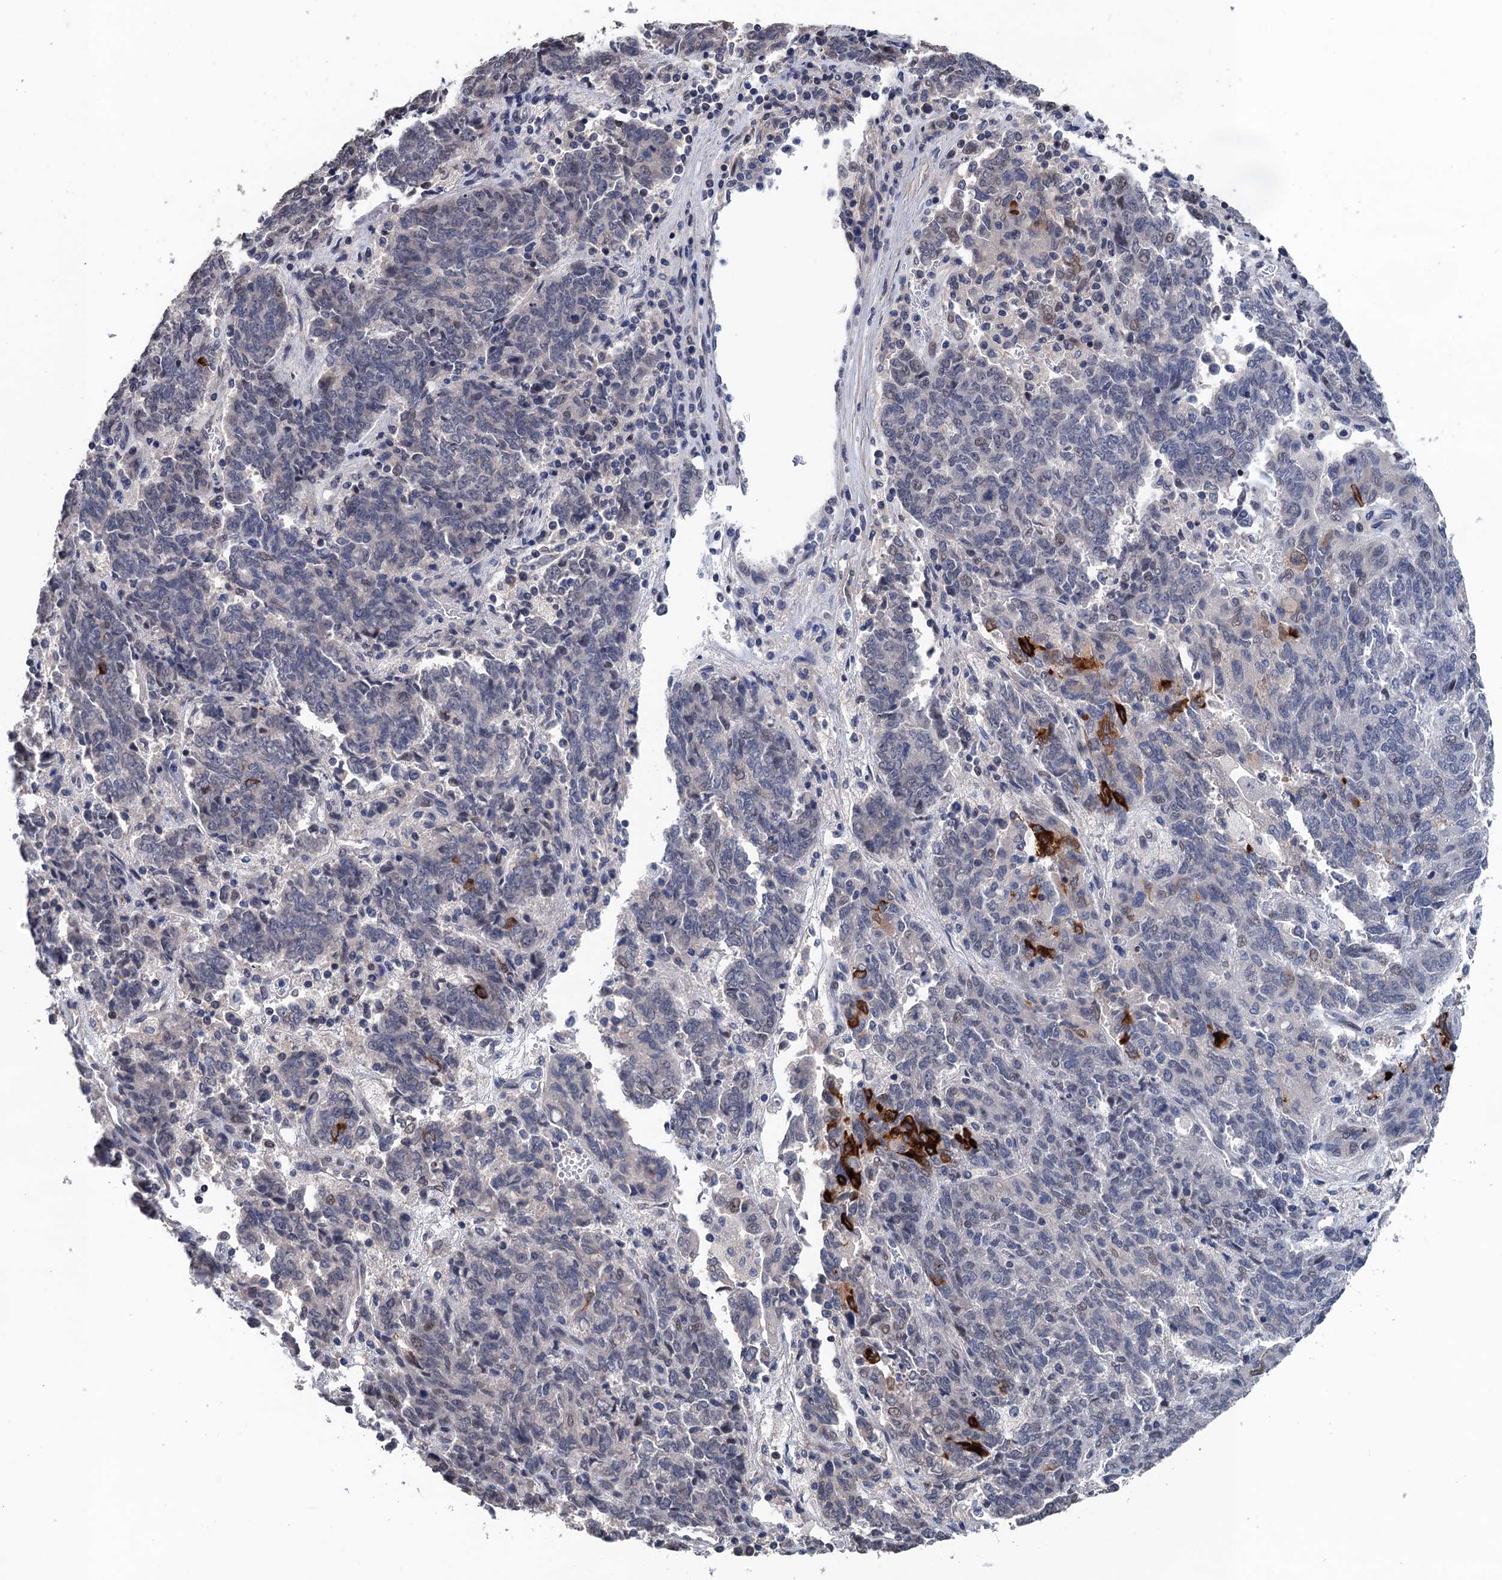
{"staining": {"intensity": "negative", "quantity": "none", "location": "none"}, "tissue": "endometrial cancer", "cell_type": "Tumor cells", "image_type": "cancer", "snomed": [{"axis": "morphology", "description": "Adenocarcinoma, NOS"}, {"axis": "topography", "description": "Endometrium"}], "caption": "Immunohistochemistry of human adenocarcinoma (endometrial) exhibits no expression in tumor cells.", "gene": "ART5", "patient": {"sex": "female", "age": 80}}